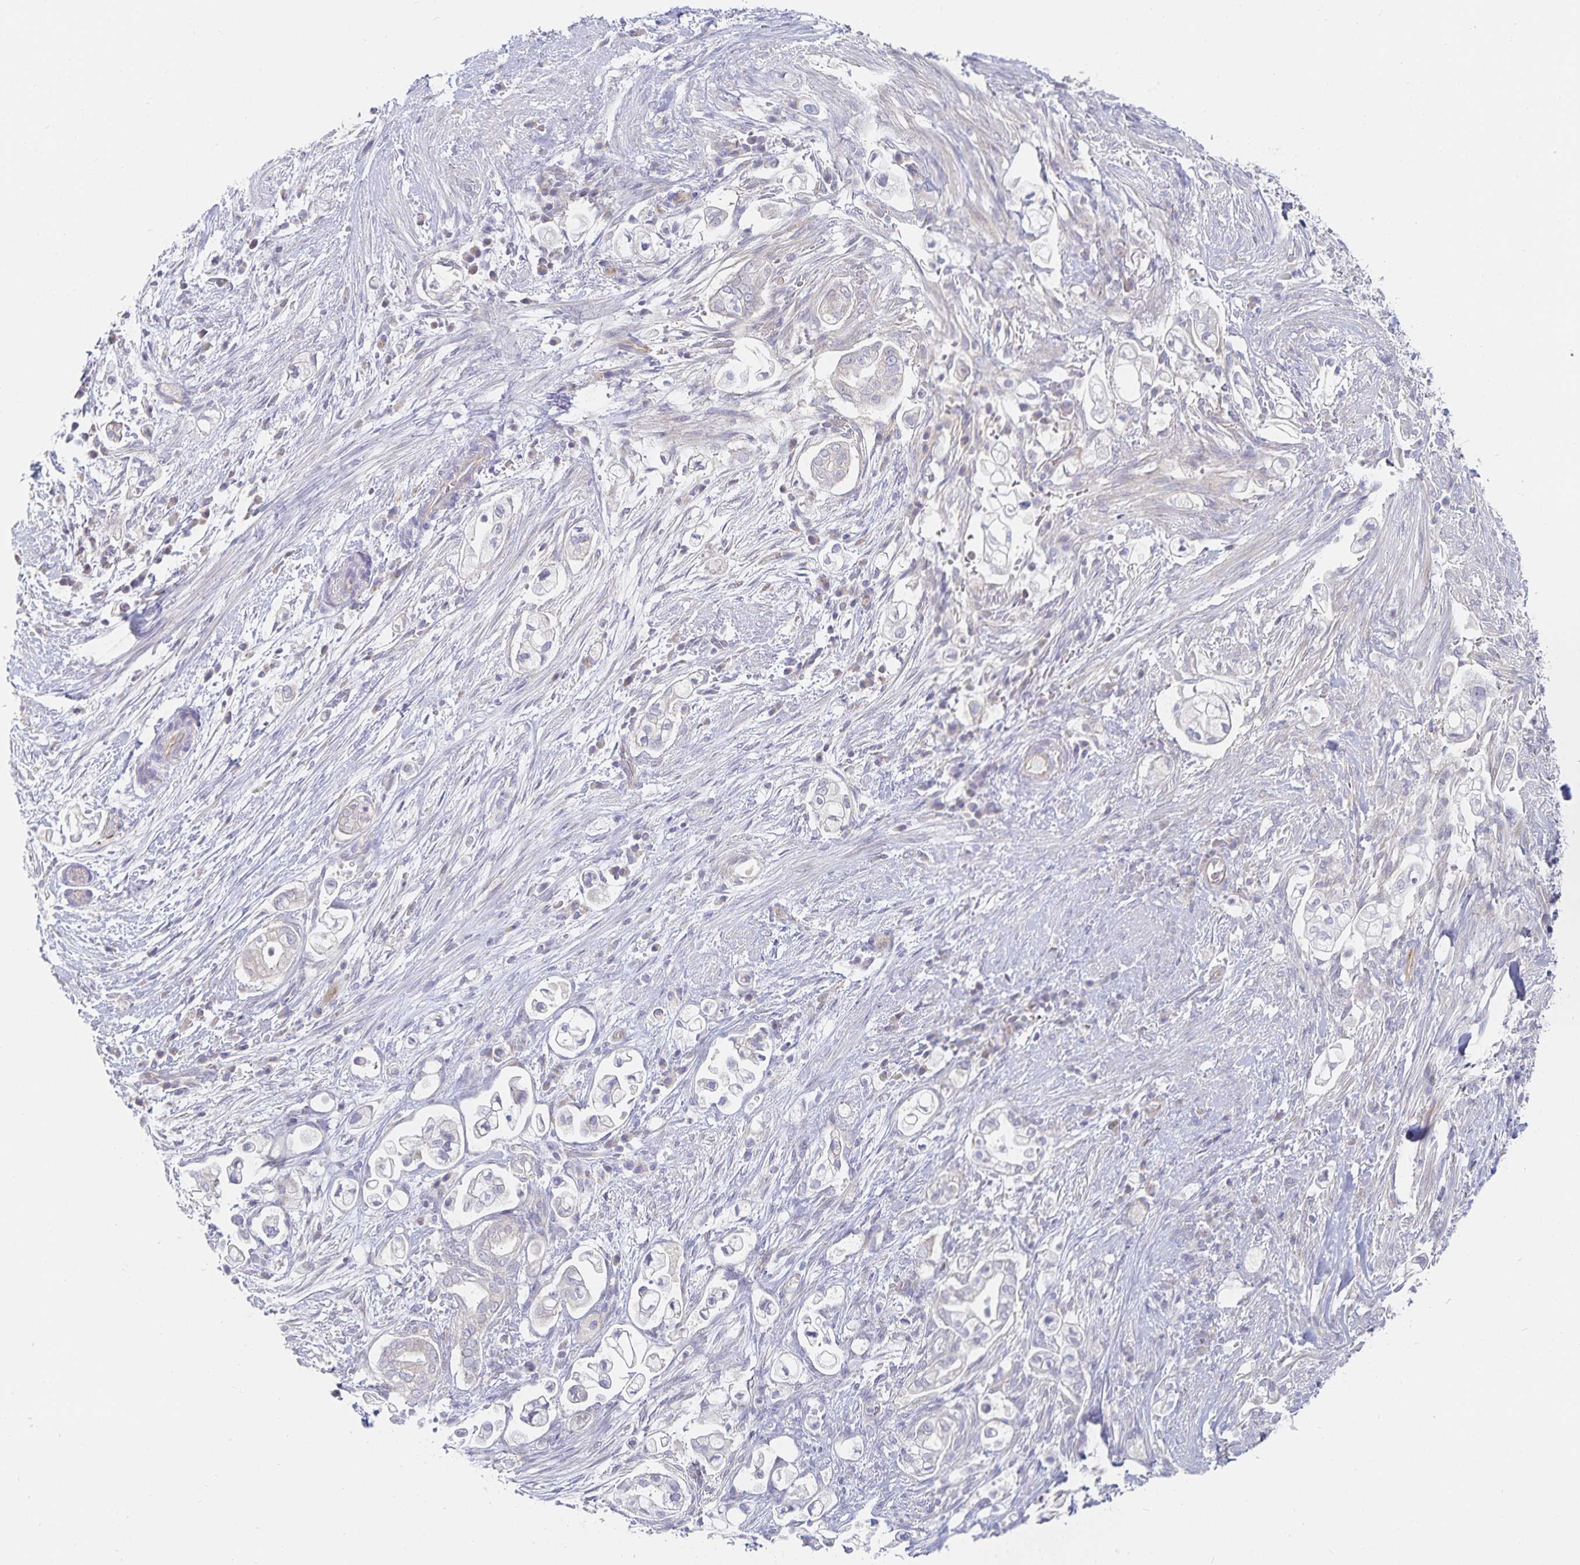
{"staining": {"intensity": "negative", "quantity": "none", "location": "none"}, "tissue": "pancreatic cancer", "cell_type": "Tumor cells", "image_type": "cancer", "snomed": [{"axis": "morphology", "description": "Adenocarcinoma, NOS"}, {"axis": "topography", "description": "Pancreas"}], "caption": "High power microscopy histopathology image of an IHC photomicrograph of pancreatic adenocarcinoma, revealing no significant expression in tumor cells. The staining is performed using DAB brown chromogen with nuclei counter-stained in using hematoxylin.", "gene": "SFTPA1", "patient": {"sex": "female", "age": 69}}